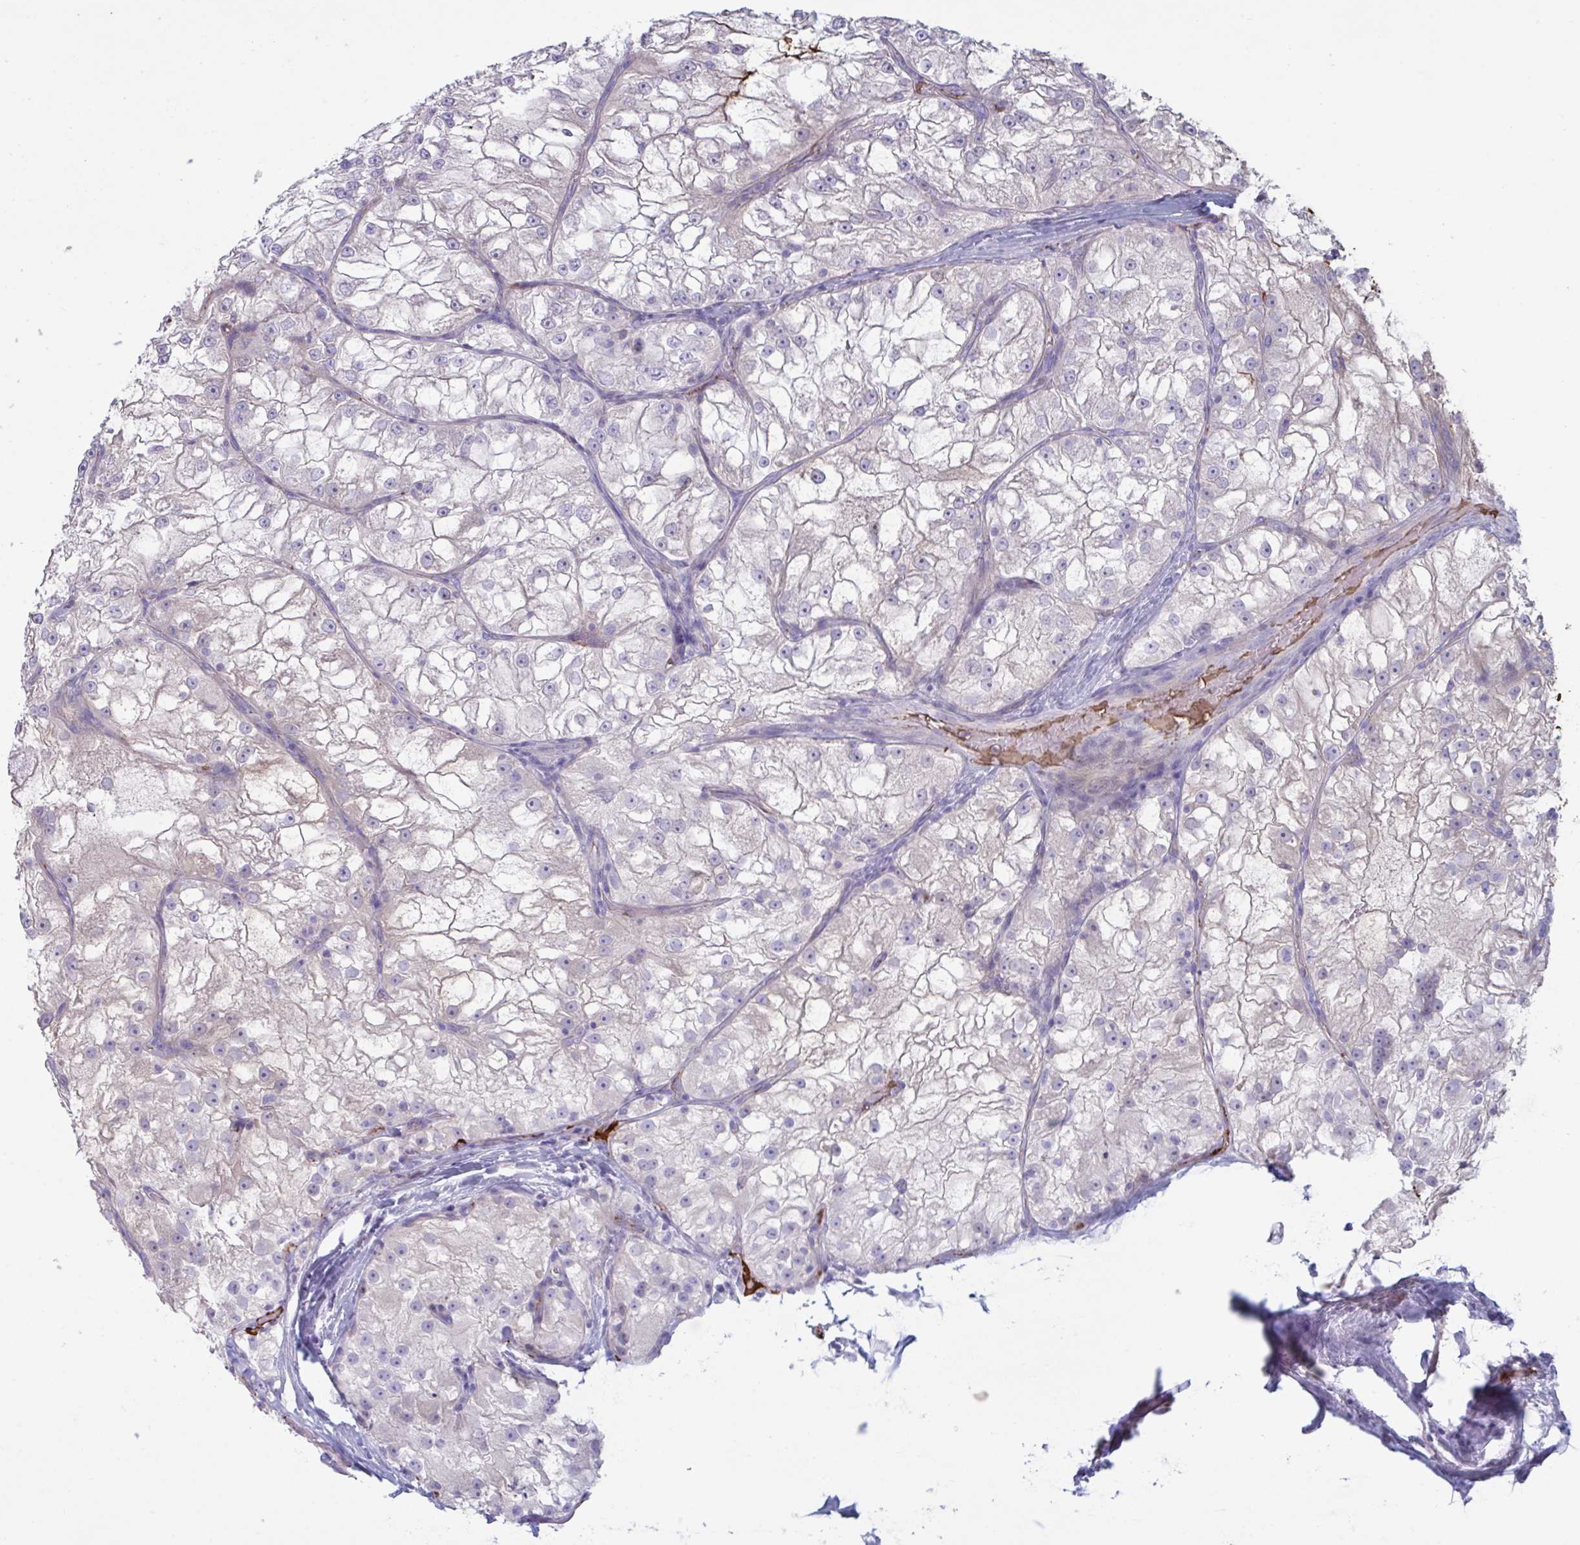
{"staining": {"intensity": "negative", "quantity": "none", "location": "none"}, "tissue": "renal cancer", "cell_type": "Tumor cells", "image_type": "cancer", "snomed": [{"axis": "morphology", "description": "Adenocarcinoma, NOS"}, {"axis": "topography", "description": "Kidney"}], "caption": "Photomicrograph shows no significant protein staining in tumor cells of renal cancer. The staining is performed using DAB brown chromogen with nuclei counter-stained in using hematoxylin.", "gene": "IL1R1", "patient": {"sex": "female", "age": 72}}